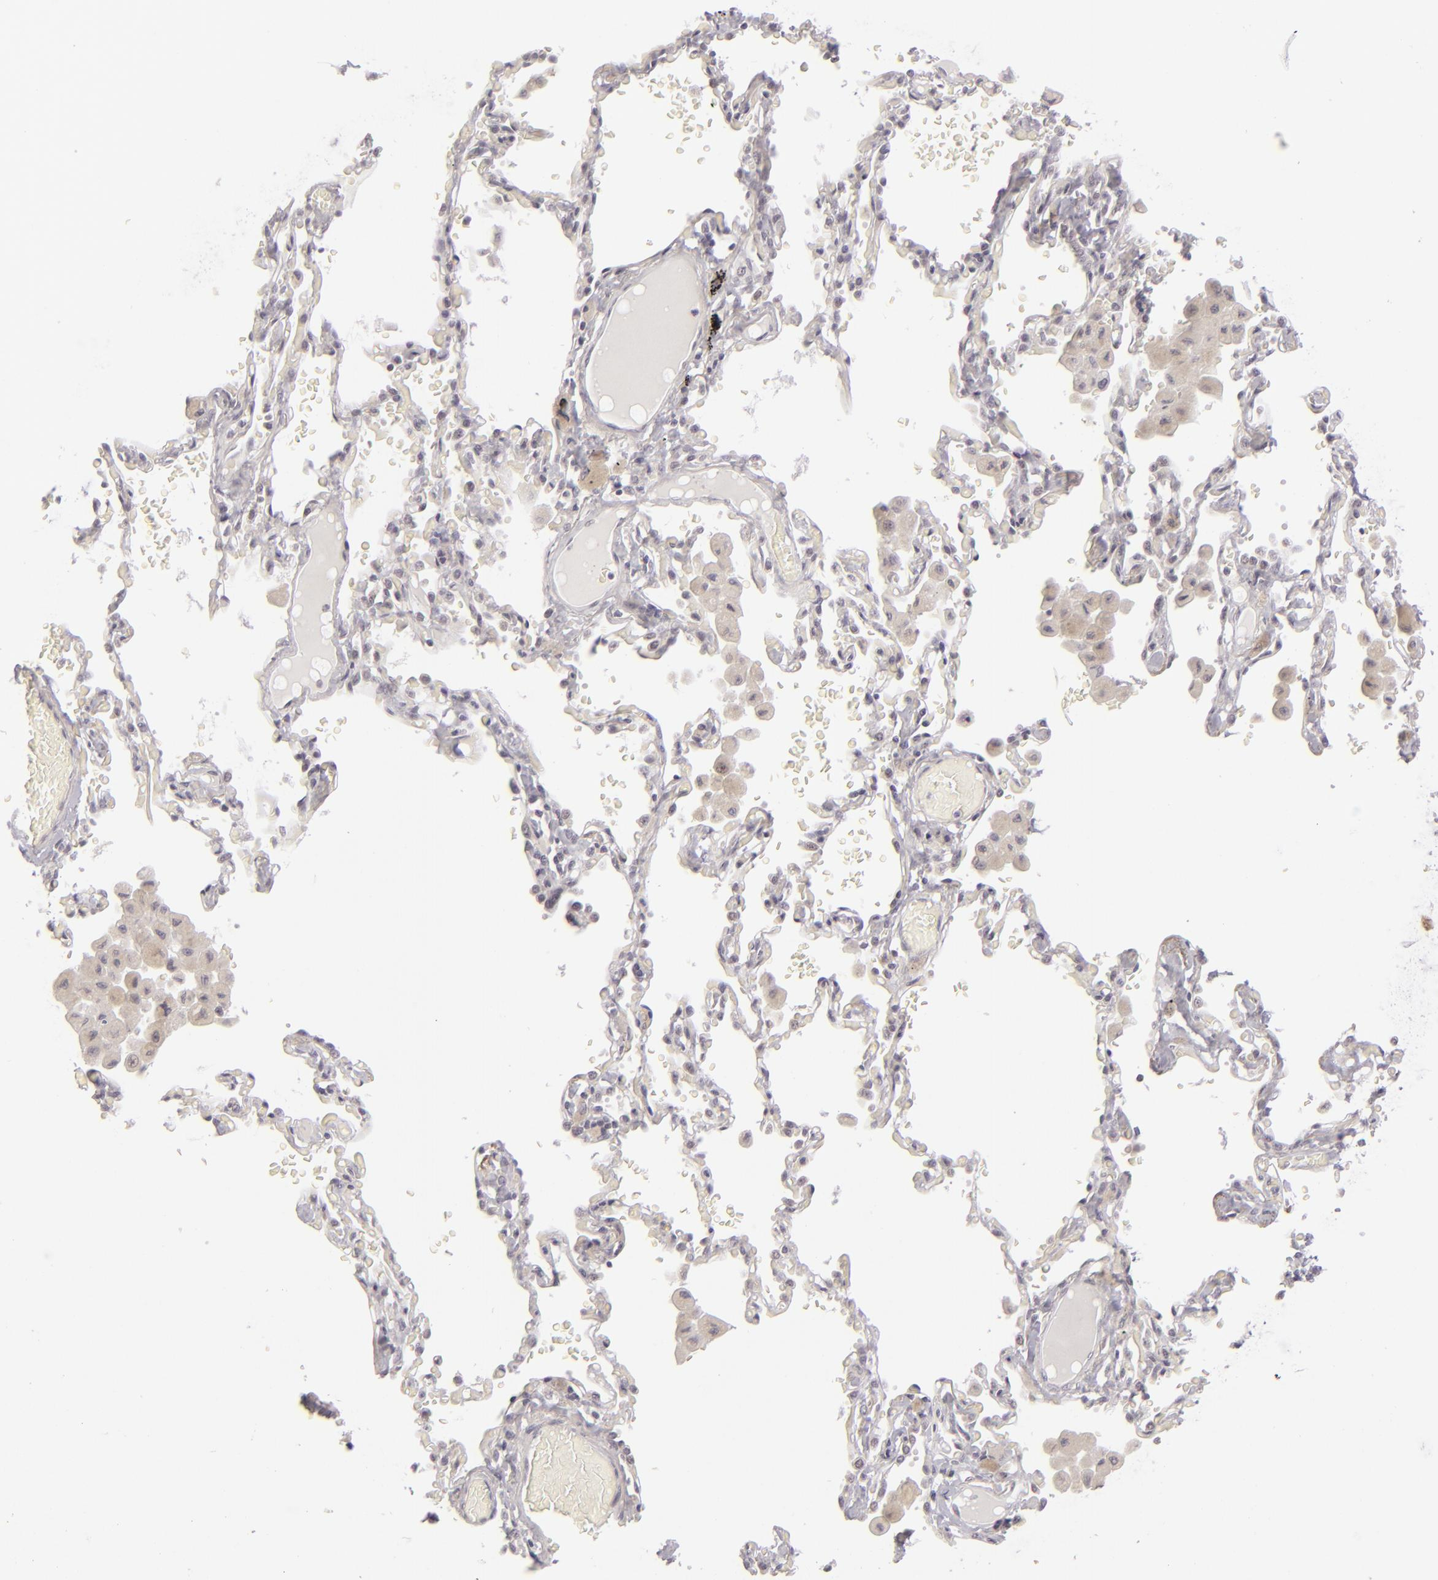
{"staining": {"intensity": "moderate", "quantity": "25%-75%", "location": "nuclear"}, "tissue": "bronchus", "cell_type": "Respiratory epithelial cells", "image_type": "normal", "snomed": [{"axis": "morphology", "description": "Normal tissue, NOS"}, {"axis": "morphology", "description": "Squamous cell carcinoma, NOS"}, {"axis": "topography", "description": "Bronchus"}, {"axis": "topography", "description": "Lung"}], "caption": "The immunohistochemical stain labels moderate nuclear expression in respiratory epithelial cells of normal bronchus.", "gene": "SIX1", "patient": {"sex": "female", "age": 47}}